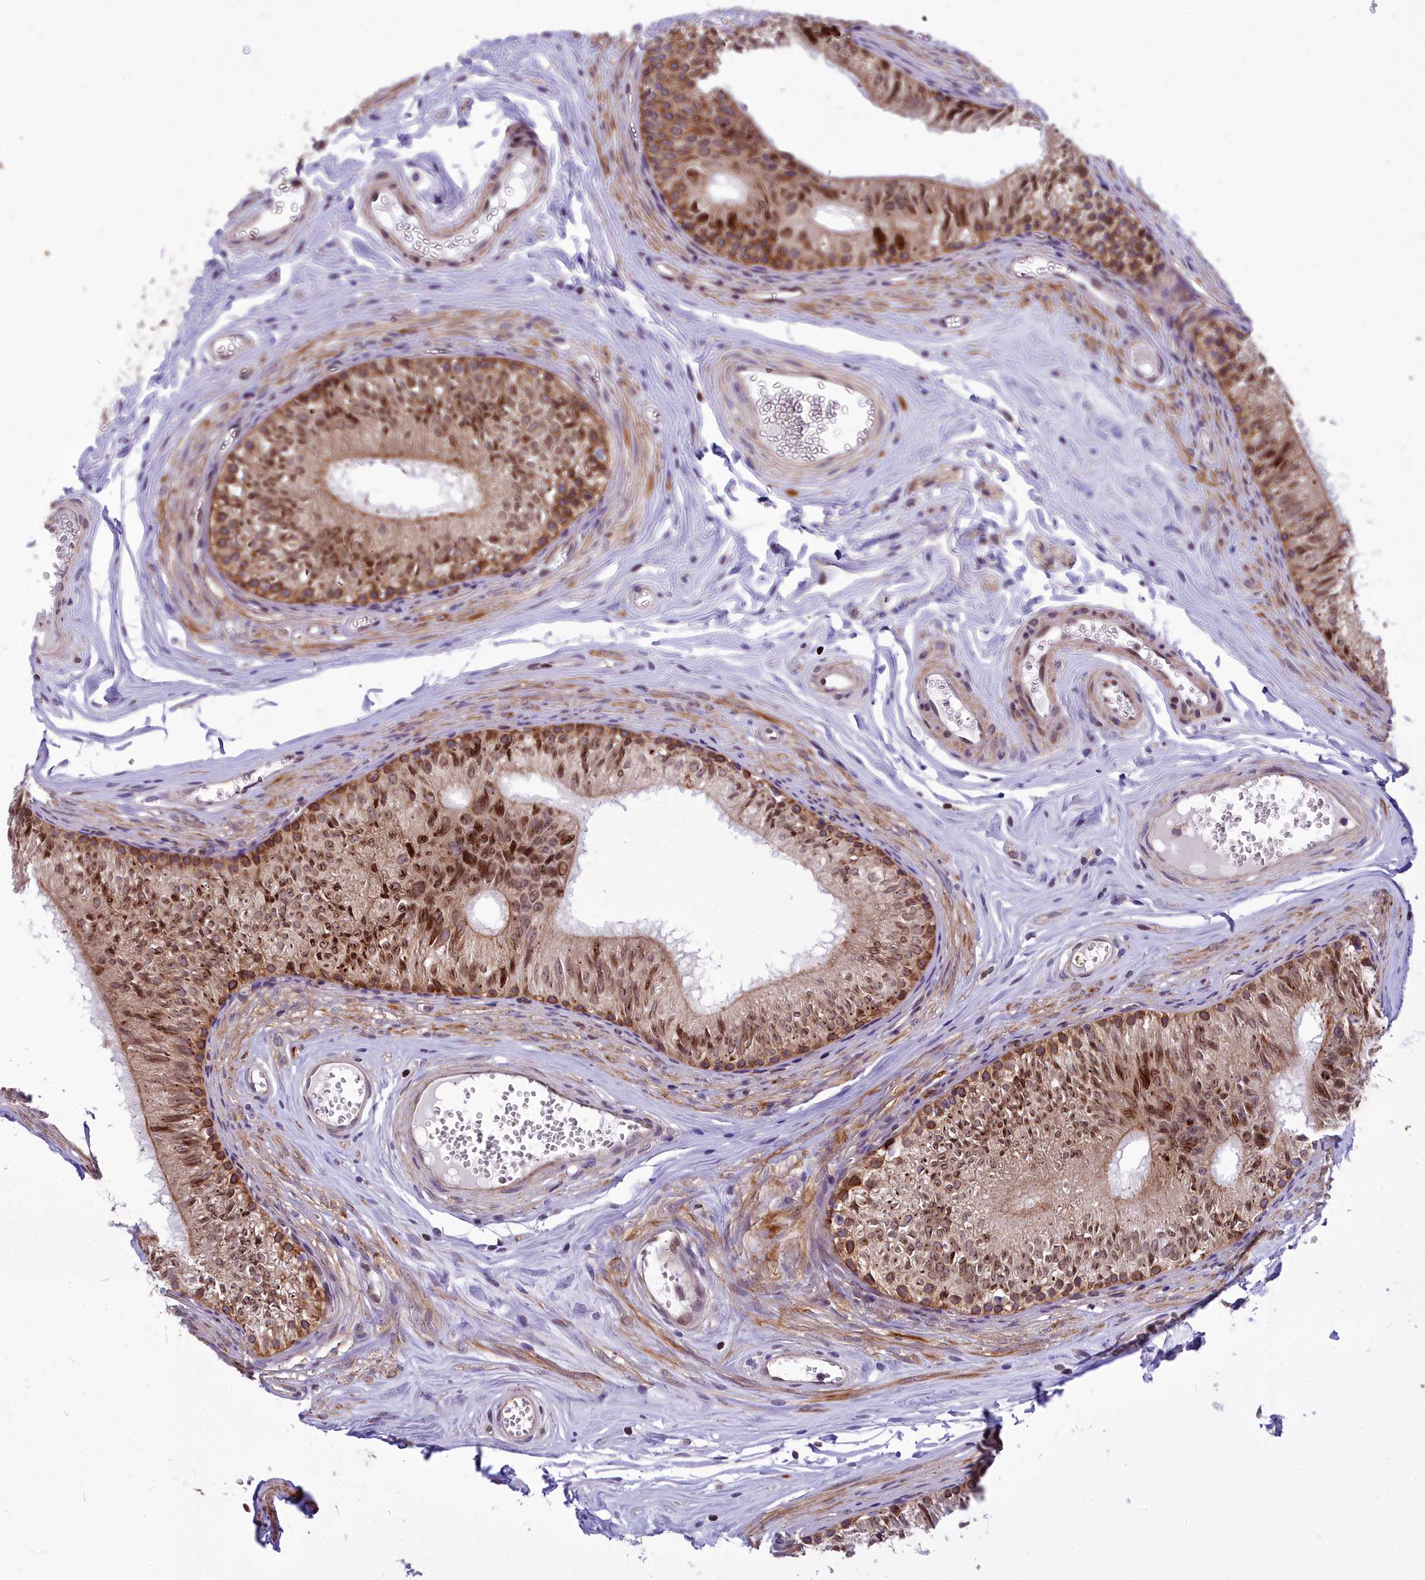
{"staining": {"intensity": "strong", "quantity": ">75%", "location": "cytoplasmic/membranous,nuclear"}, "tissue": "epididymis", "cell_type": "Glandular cells", "image_type": "normal", "snomed": [{"axis": "morphology", "description": "Normal tissue, NOS"}, {"axis": "topography", "description": "Epididymis"}], "caption": "Immunohistochemistry image of benign human epididymis stained for a protein (brown), which shows high levels of strong cytoplasmic/membranous,nuclear expression in approximately >75% of glandular cells.", "gene": "ABCB8", "patient": {"sex": "male", "age": 36}}